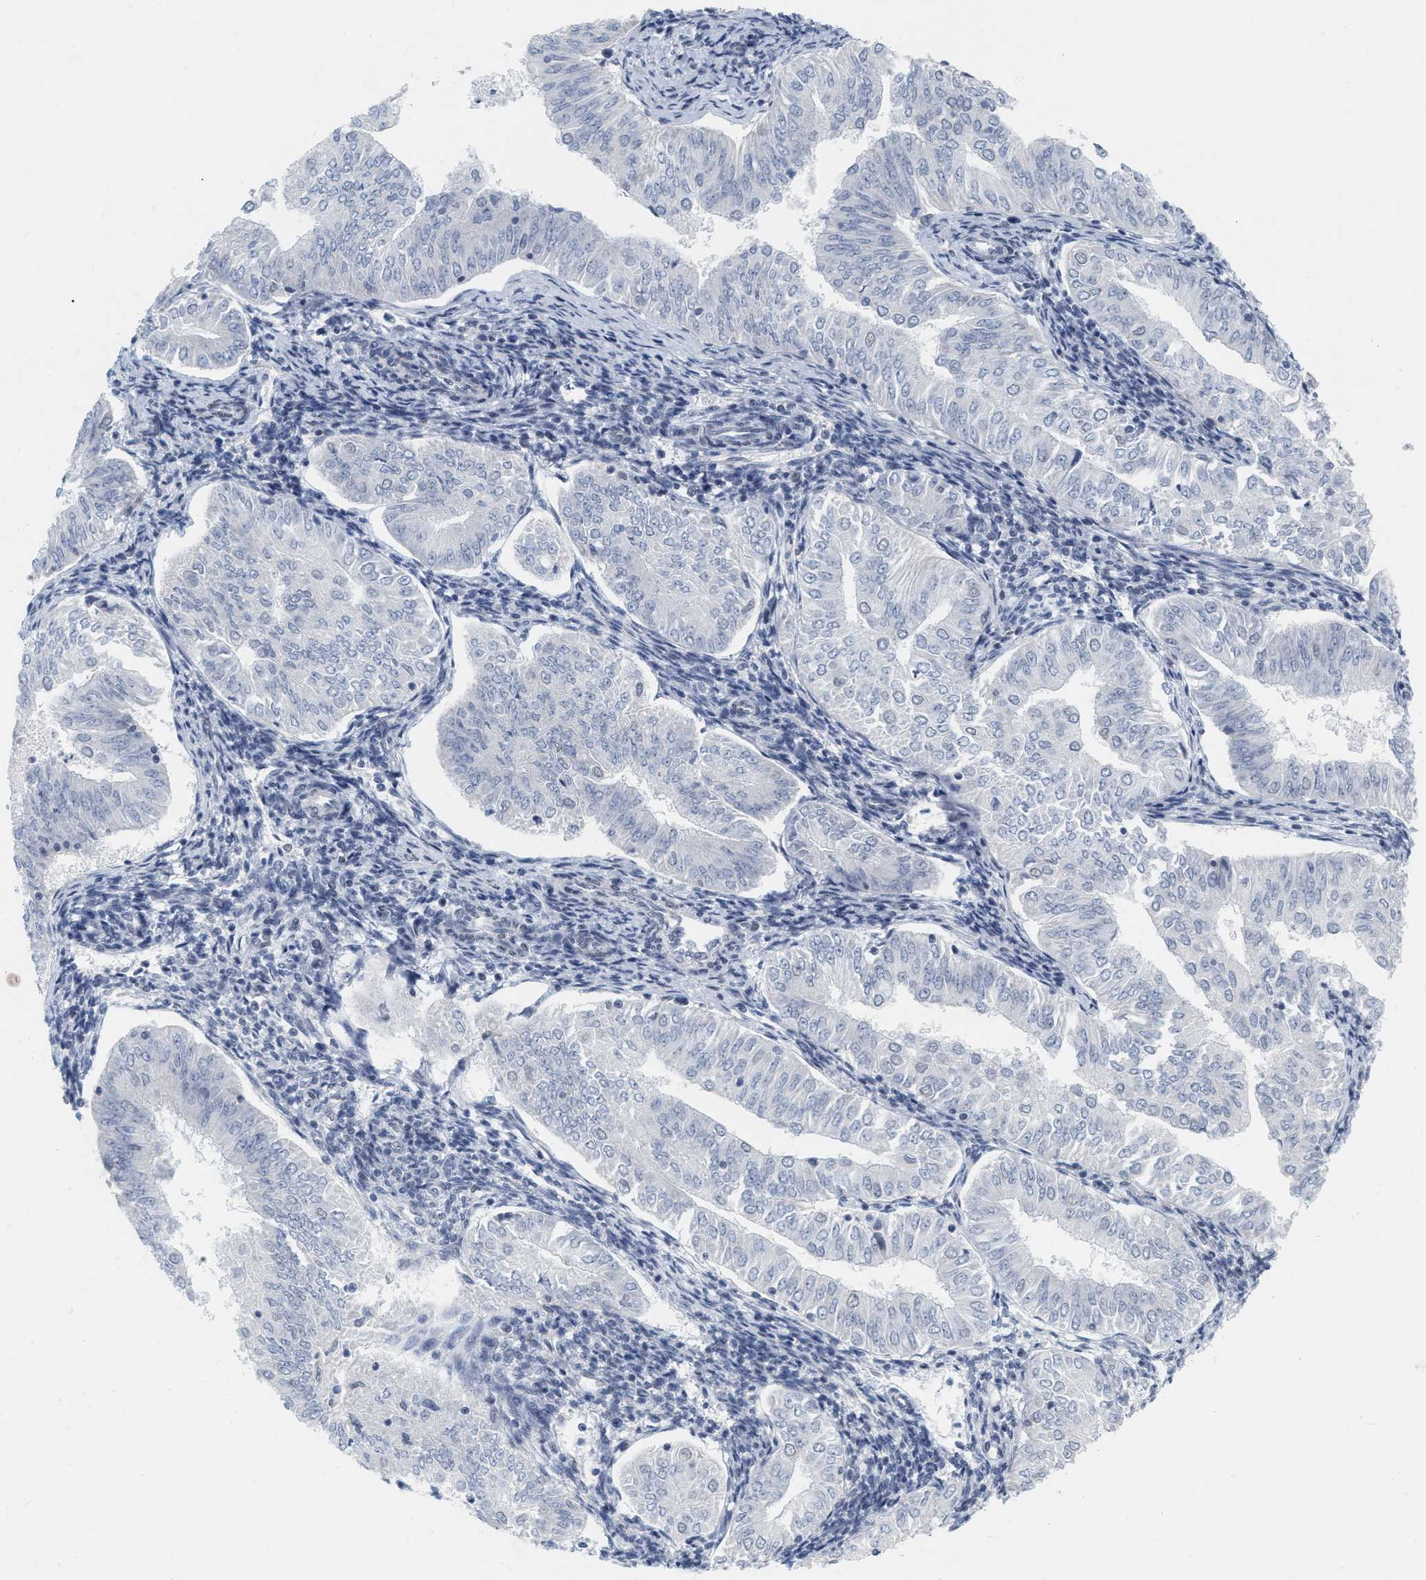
{"staining": {"intensity": "negative", "quantity": "none", "location": "none"}, "tissue": "endometrial cancer", "cell_type": "Tumor cells", "image_type": "cancer", "snomed": [{"axis": "morphology", "description": "Normal tissue, NOS"}, {"axis": "morphology", "description": "Adenocarcinoma, NOS"}, {"axis": "topography", "description": "Endometrium"}], "caption": "Image shows no protein positivity in tumor cells of adenocarcinoma (endometrial) tissue.", "gene": "XIRP1", "patient": {"sex": "female", "age": 53}}